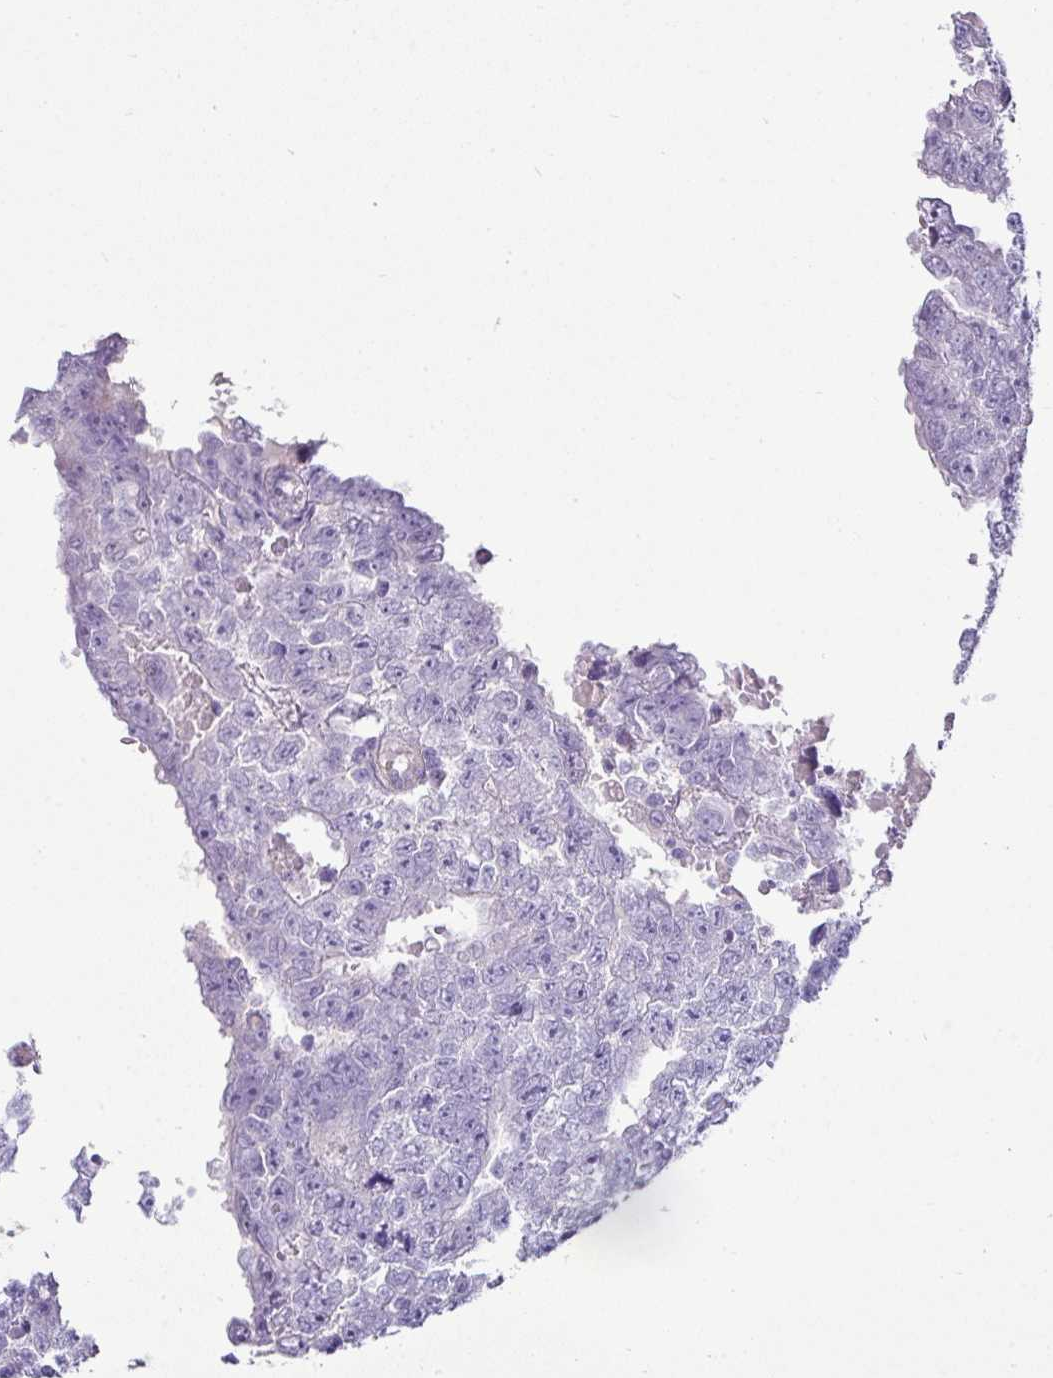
{"staining": {"intensity": "negative", "quantity": "none", "location": "none"}, "tissue": "testis cancer", "cell_type": "Tumor cells", "image_type": "cancer", "snomed": [{"axis": "morphology", "description": "Carcinoma, Embryonal, NOS"}, {"axis": "topography", "description": "Testis"}], "caption": "Tumor cells show no significant protein staining in embryonal carcinoma (testis). (DAB IHC, high magnification).", "gene": "VCX2", "patient": {"sex": "male", "age": 25}}